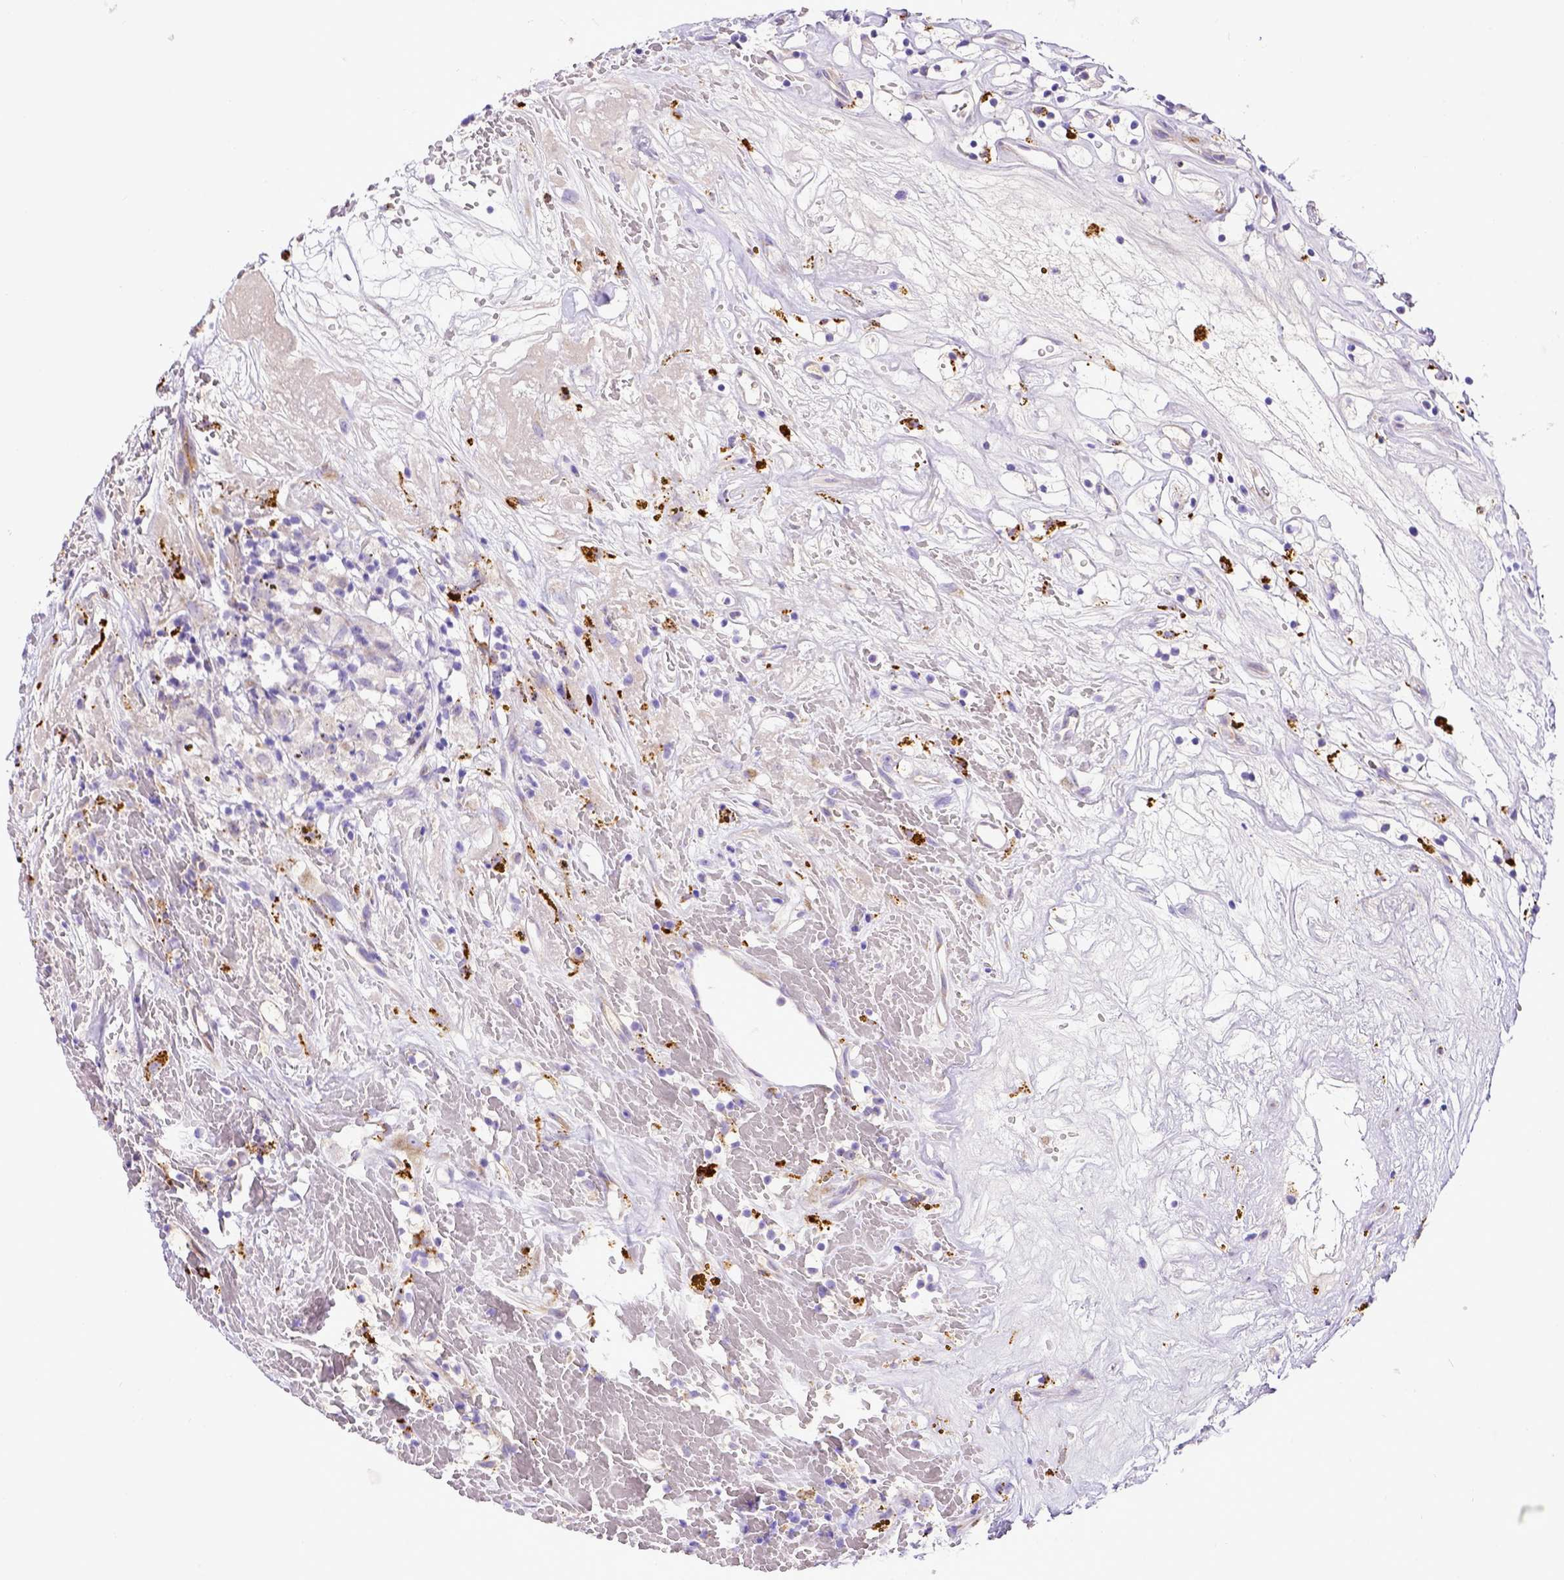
{"staining": {"intensity": "negative", "quantity": "none", "location": "none"}, "tissue": "renal cancer", "cell_type": "Tumor cells", "image_type": "cancer", "snomed": [{"axis": "morphology", "description": "Adenocarcinoma, NOS"}, {"axis": "topography", "description": "Kidney"}], "caption": "Histopathology image shows no protein positivity in tumor cells of renal cancer (adenocarcinoma) tissue.", "gene": "CFAP300", "patient": {"sex": "female", "age": 64}}